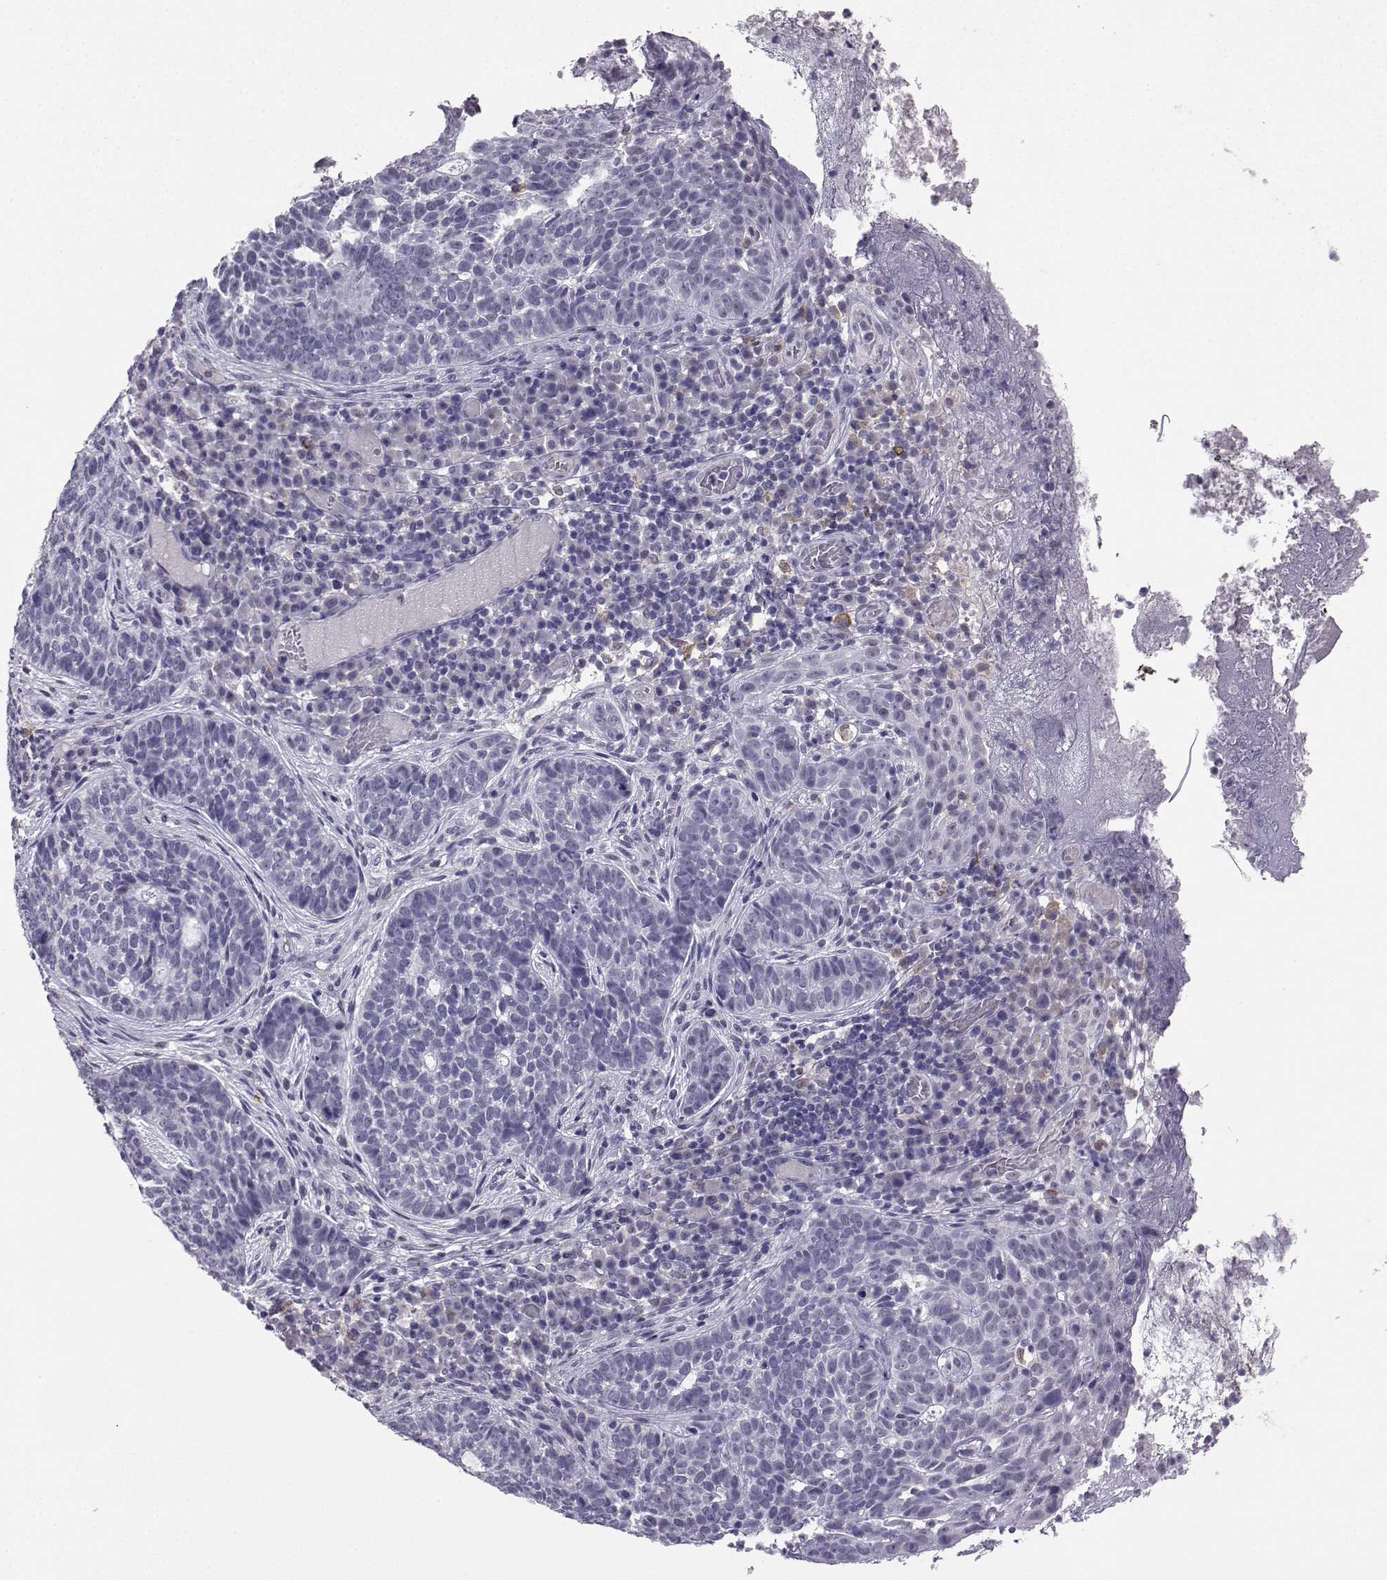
{"staining": {"intensity": "negative", "quantity": "none", "location": "none"}, "tissue": "skin cancer", "cell_type": "Tumor cells", "image_type": "cancer", "snomed": [{"axis": "morphology", "description": "Basal cell carcinoma"}, {"axis": "topography", "description": "Skin"}], "caption": "DAB (3,3'-diaminobenzidine) immunohistochemical staining of skin basal cell carcinoma exhibits no significant positivity in tumor cells. (Stains: DAB immunohistochemistry (IHC) with hematoxylin counter stain, Microscopy: brightfield microscopy at high magnification).", "gene": "TBR1", "patient": {"sex": "female", "age": 69}}